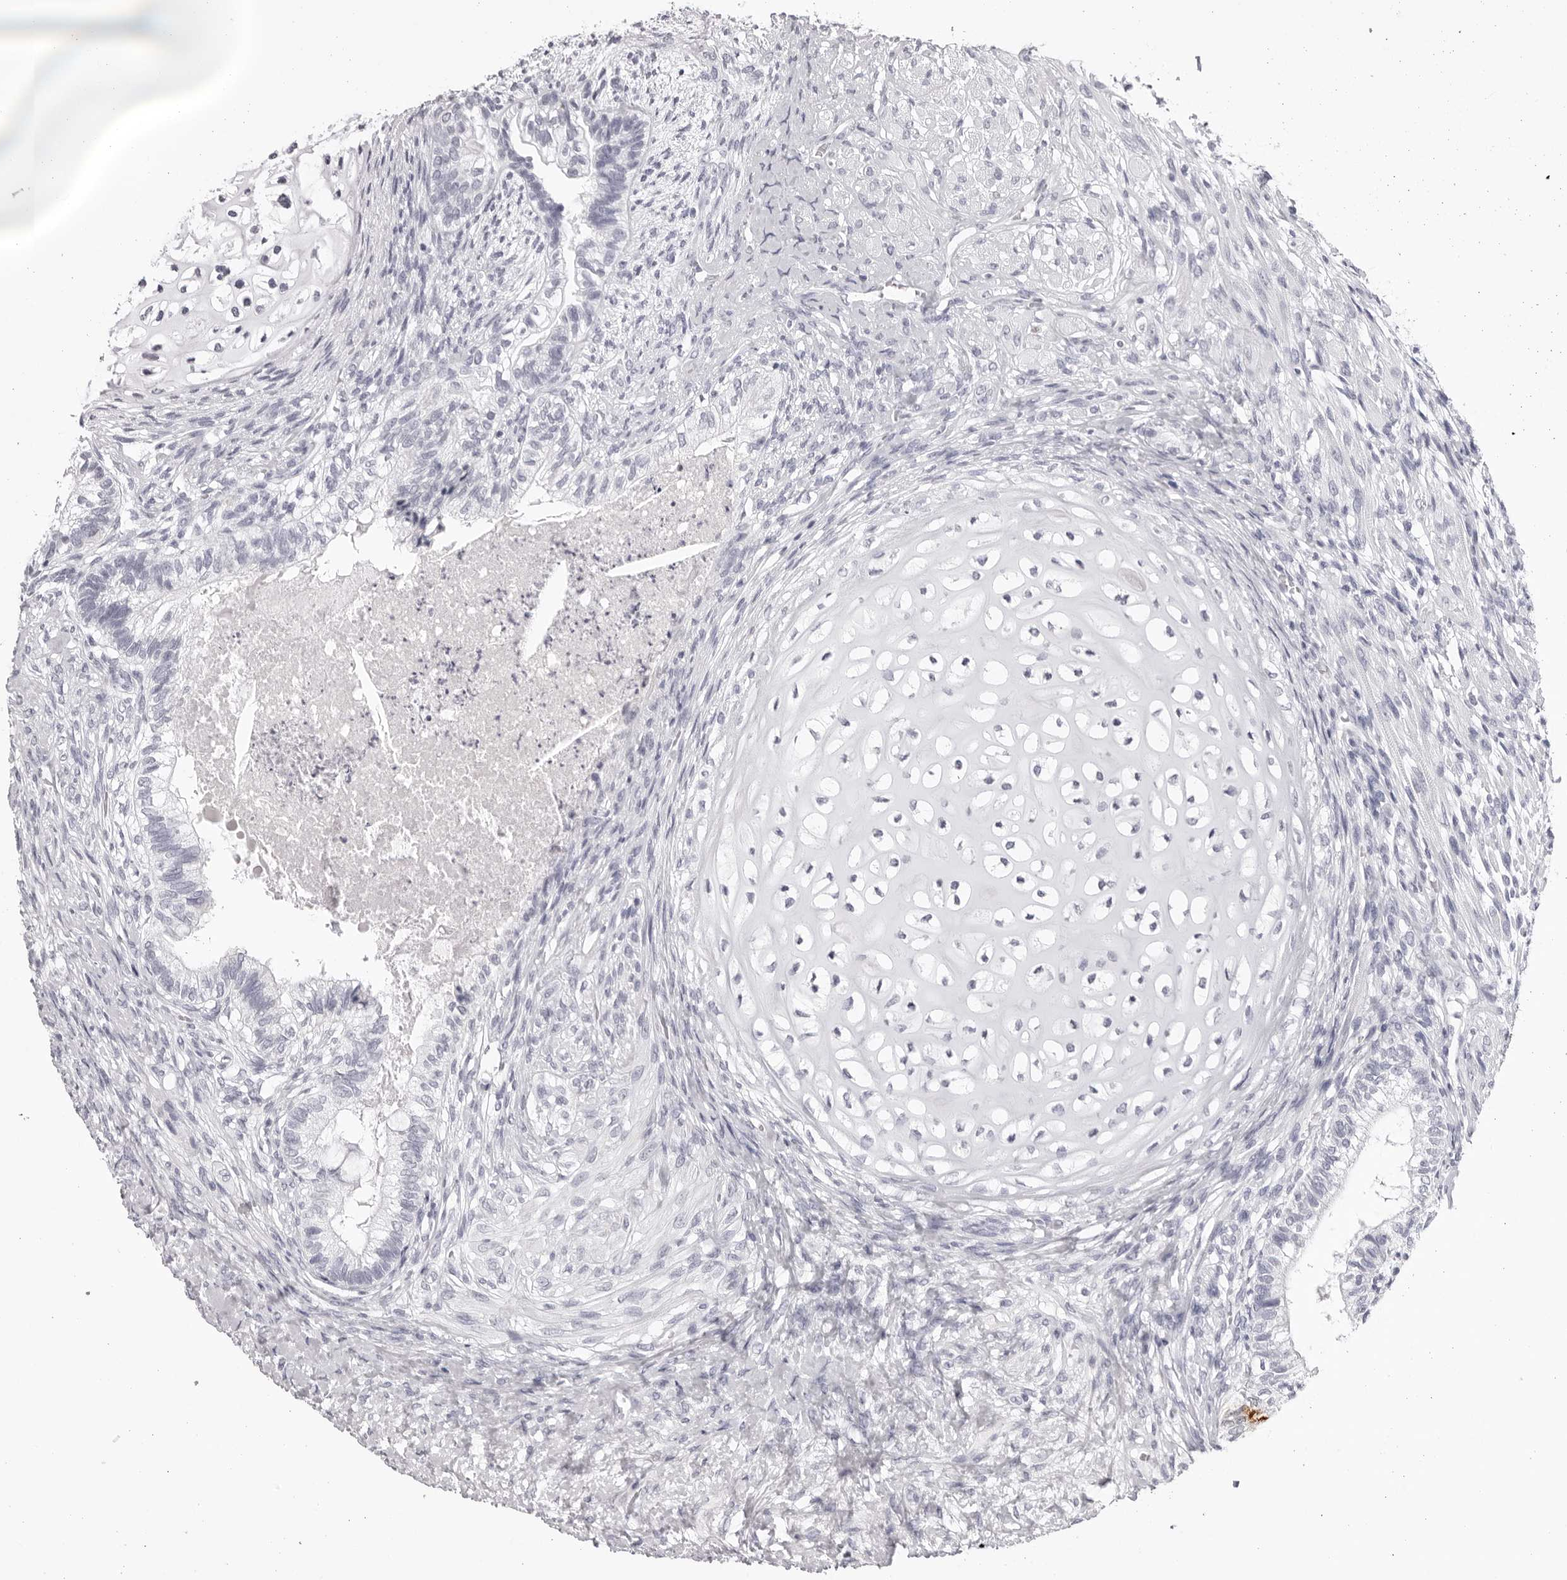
{"staining": {"intensity": "negative", "quantity": "none", "location": "none"}, "tissue": "testis cancer", "cell_type": "Tumor cells", "image_type": "cancer", "snomed": [{"axis": "morphology", "description": "Seminoma, NOS"}, {"axis": "morphology", "description": "Carcinoma, Embryonal, NOS"}, {"axis": "topography", "description": "Testis"}], "caption": "DAB (3,3'-diaminobenzidine) immunohistochemical staining of human testis cancer exhibits no significant staining in tumor cells. (Stains: DAB (3,3'-diaminobenzidine) immunohistochemistry with hematoxylin counter stain, Microscopy: brightfield microscopy at high magnification).", "gene": "CST1", "patient": {"sex": "male", "age": 28}}